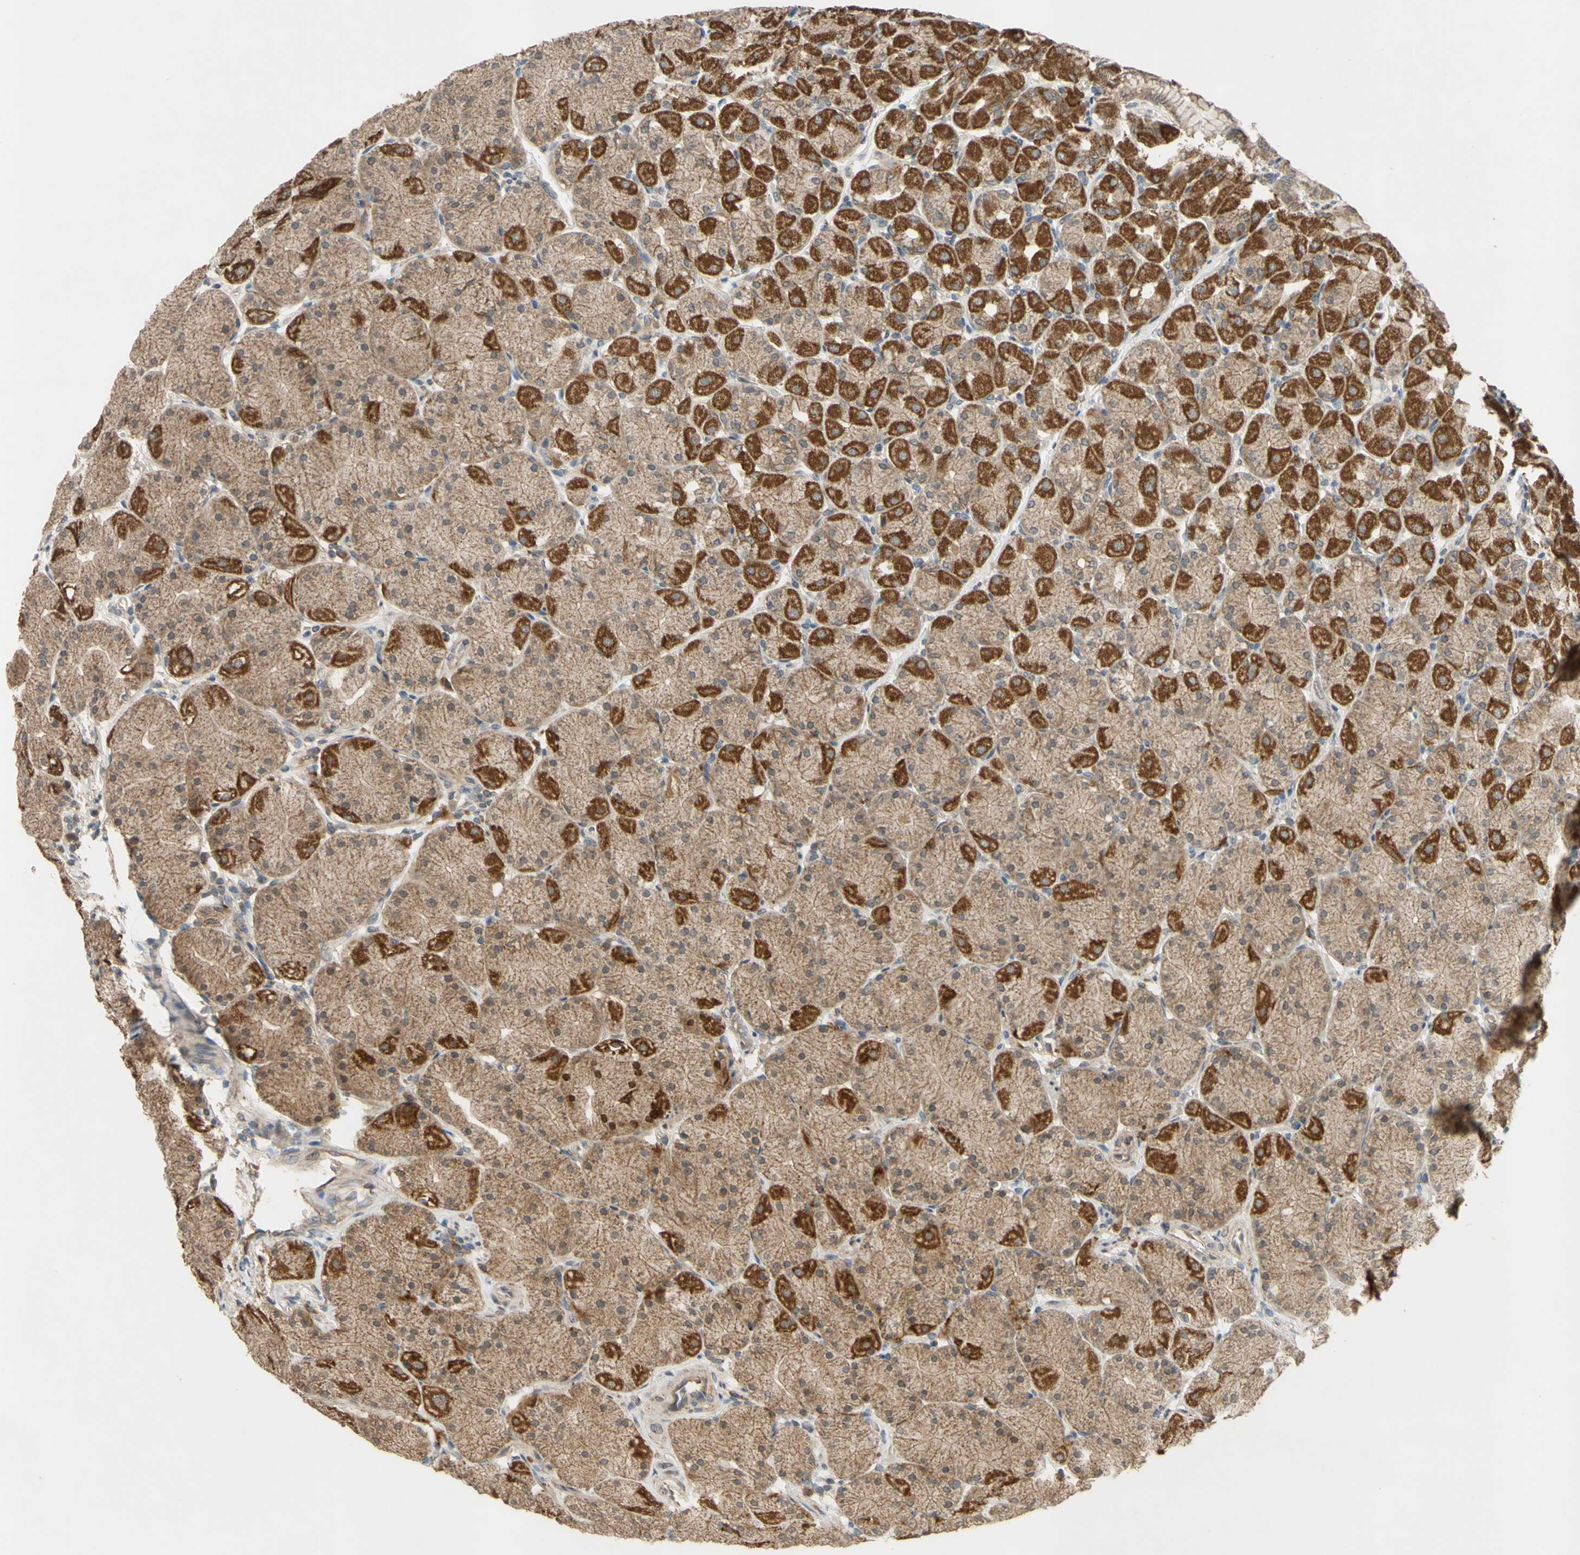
{"staining": {"intensity": "strong", "quantity": ">75%", "location": "cytoplasmic/membranous"}, "tissue": "stomach", "cell_type": "Glandular cells", "image_type": "normal", "snomed": [{"axis": "morphology", "description": "Normal tissue, NOS"}, {"axis": "topography", "description": "Stomach, upper"}], "caption": "The immunohistochemical stain labels strong cytoplasmic/membranous positivity in glandular cells of benign stomach.", "gene": "CD164", "patient": {"sex": "female", "age": 56}}